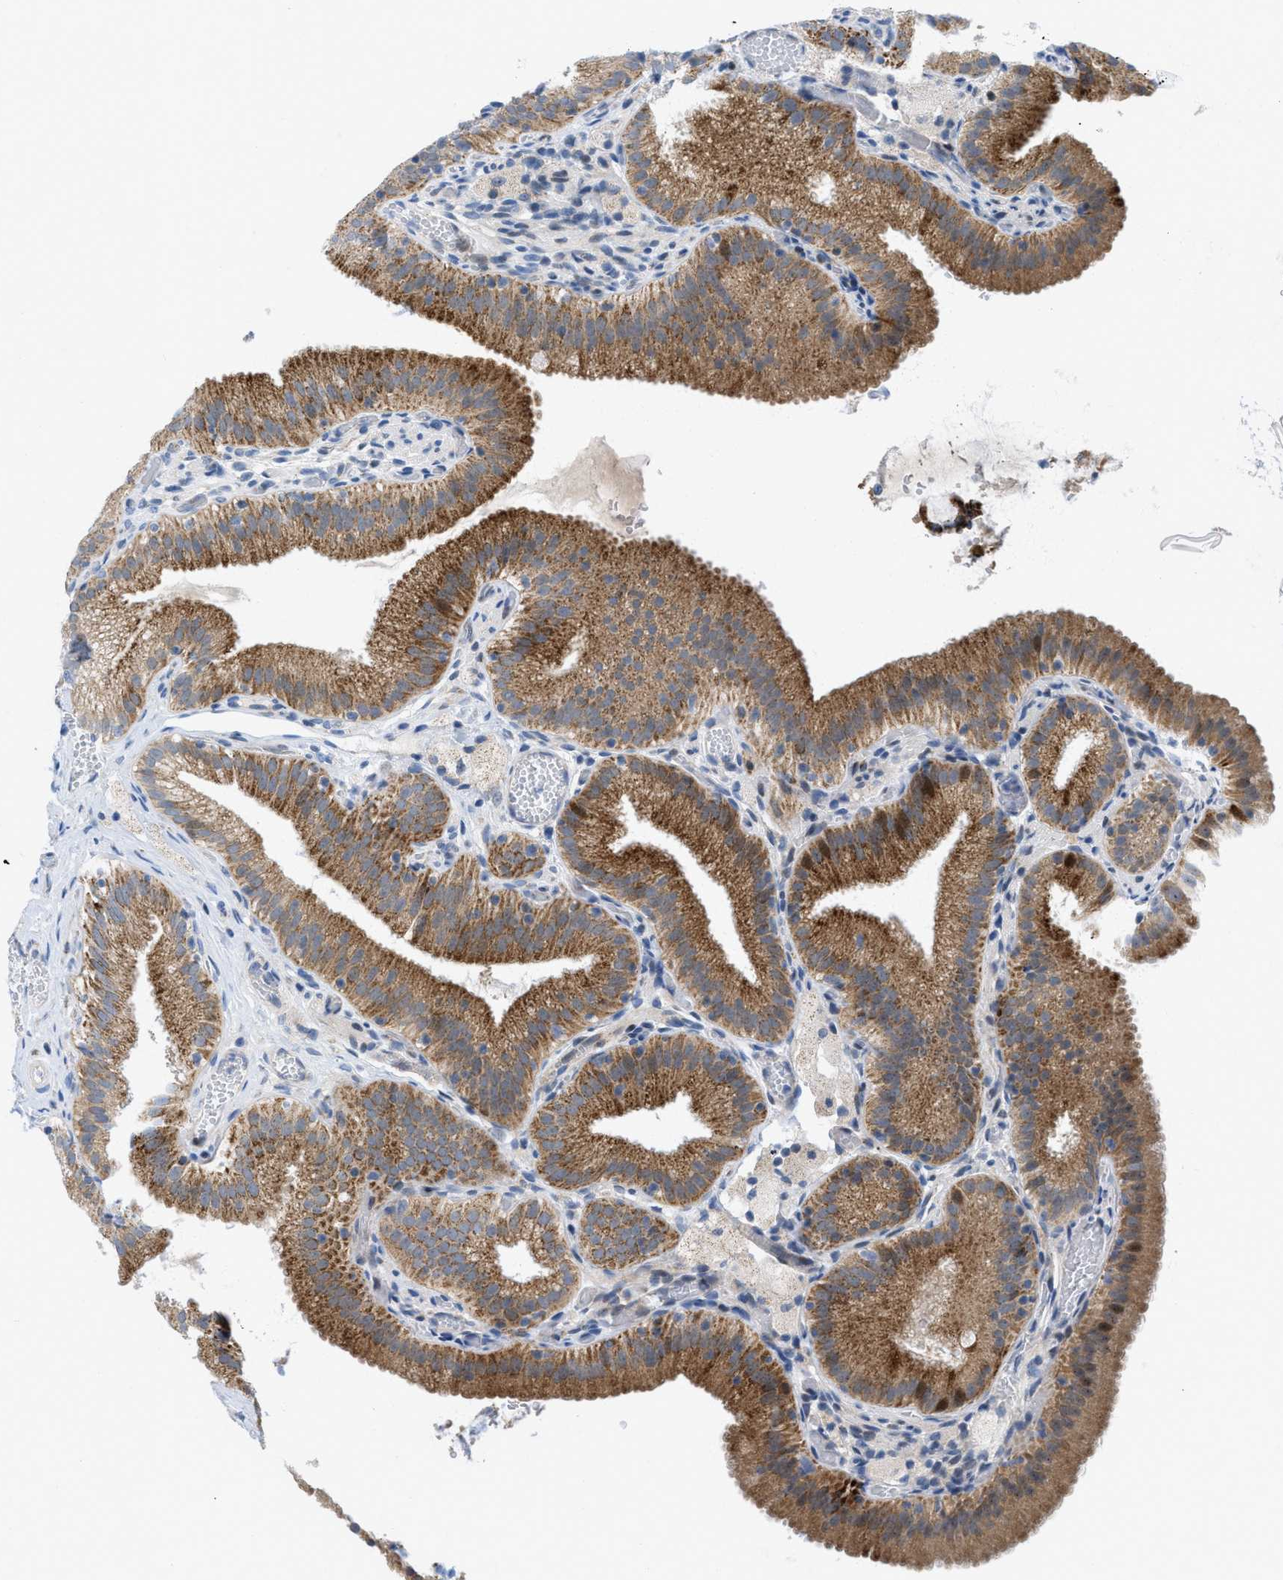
{"staining": {"intensity": "moderate", "quantity": ">75%", "location": "cytoplasmic/membranous"}, "tissue": "gallbladder", "cell_type": "Glandular cells", "image_type": "normal", "snomed": [{"axis": "morphology", "description": "Normal tissue, NOS"}, {"axis": "topography", "description": "Gallbladder"}], "caption": "High-power microscopy captured an immunohistochemistry histopathology image of unremarkable gallbladder, revealing moderate cytoplasmic/membranous positivity in approximately >75% of glandular cells. The staining is performed using DAB (3,3'-diaminobenzidine) brown chromogen to label protein expression. The nuclei are counter-stained blue using hematoxylin.", "gene": "RBBP9", "patient": {"sex": "male", "age": 54}}